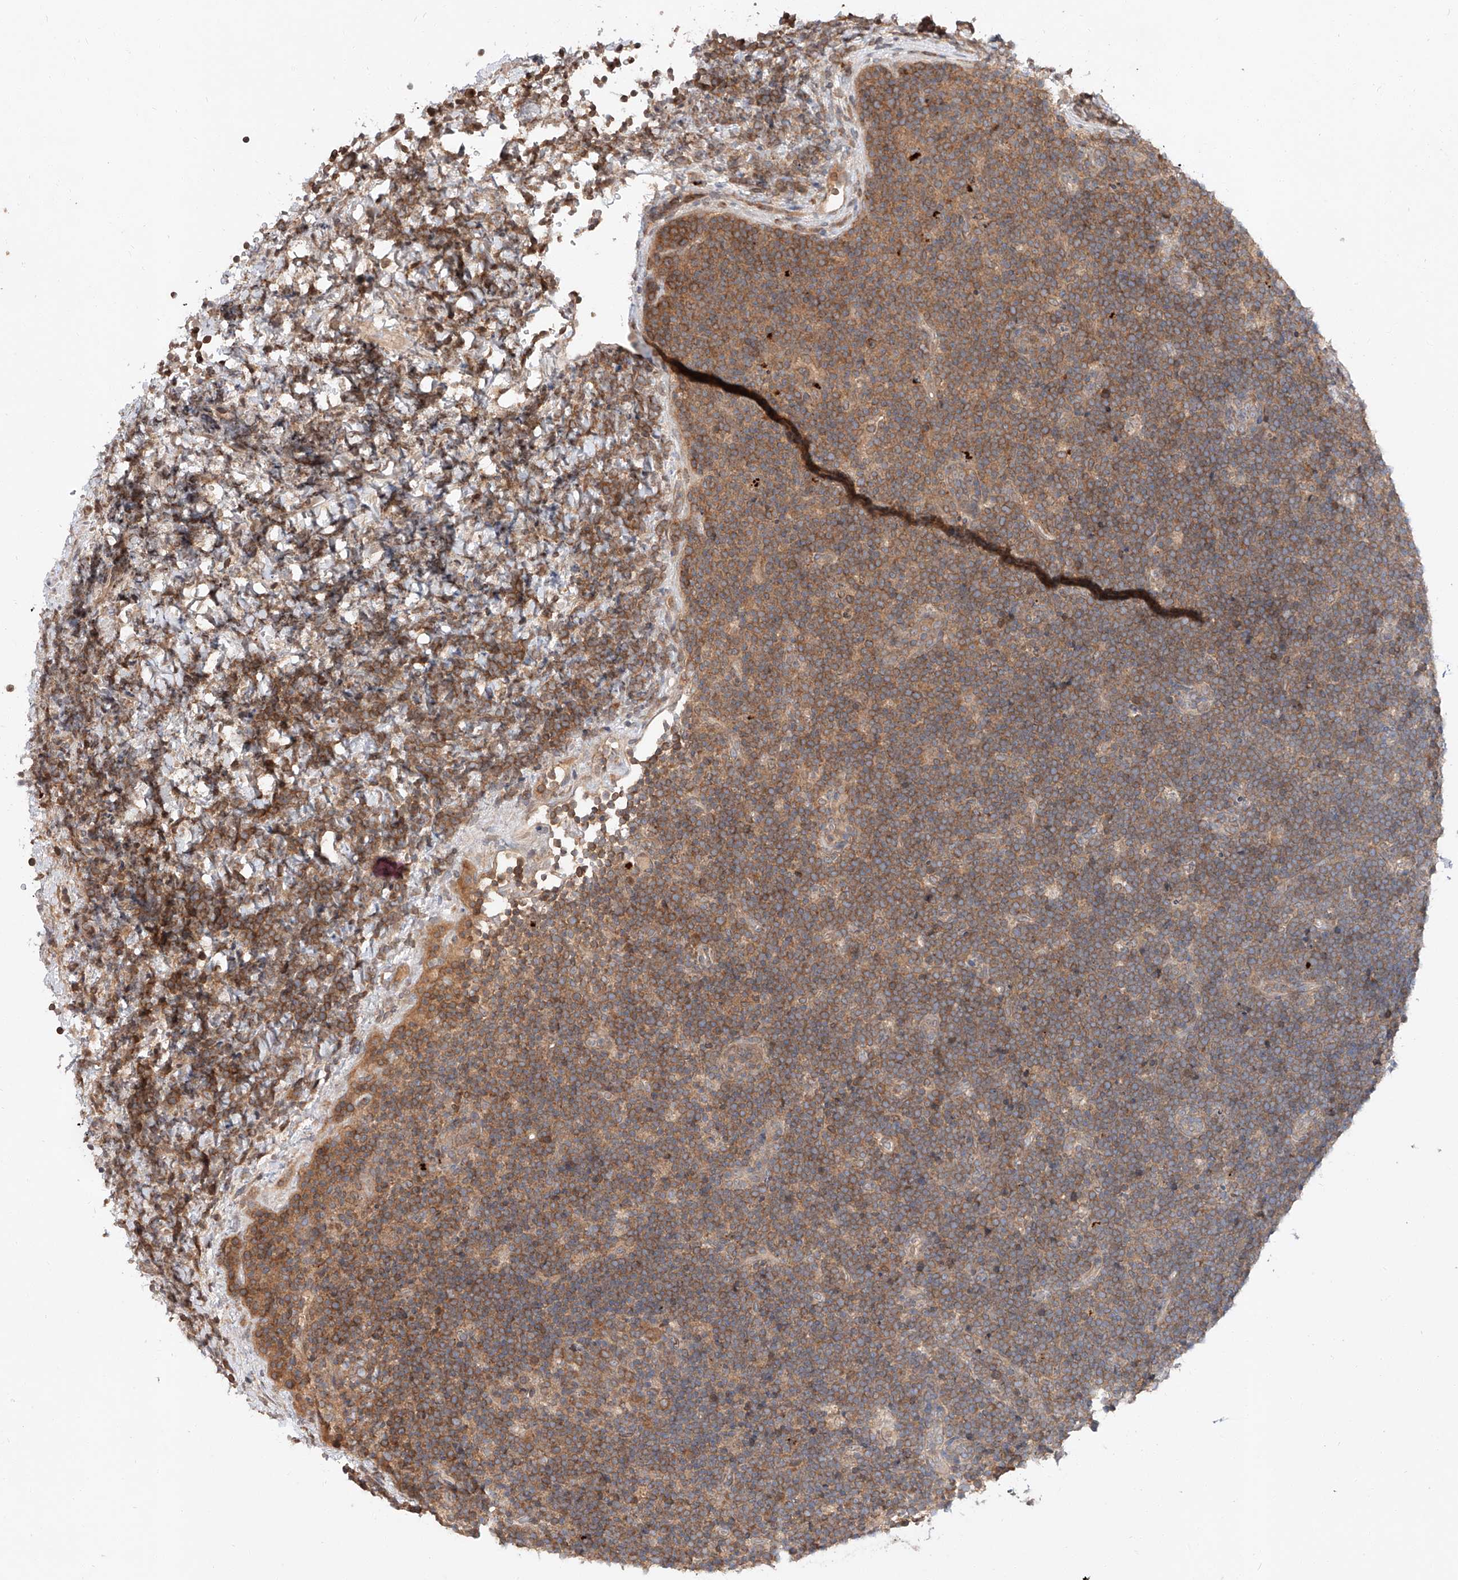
{"staining": {"intensity": "moderate", "quantity": ">75%", "location": "cytoplasmic/membranous"}, "tissue": "lymphoma", "cell_type": "Tumor cells", "image_type": "cancer", "snomed": [{"axis": "morphology", "description": "Malignant lymphoma, non-Hodgkin's type, High grade"}, {"axis": "topography", "description": "Lymph node"}], "caption": "Immunohistochemistry (IHC) micrograph of lymphoma stained for a protein (brown), which reveals medium levels of moderate cytoplasmic/membranous positivity in approximately >75% of tumor cells.", "gene": "DIRAS3", "patient": {"sex": "male", "age": 13}}